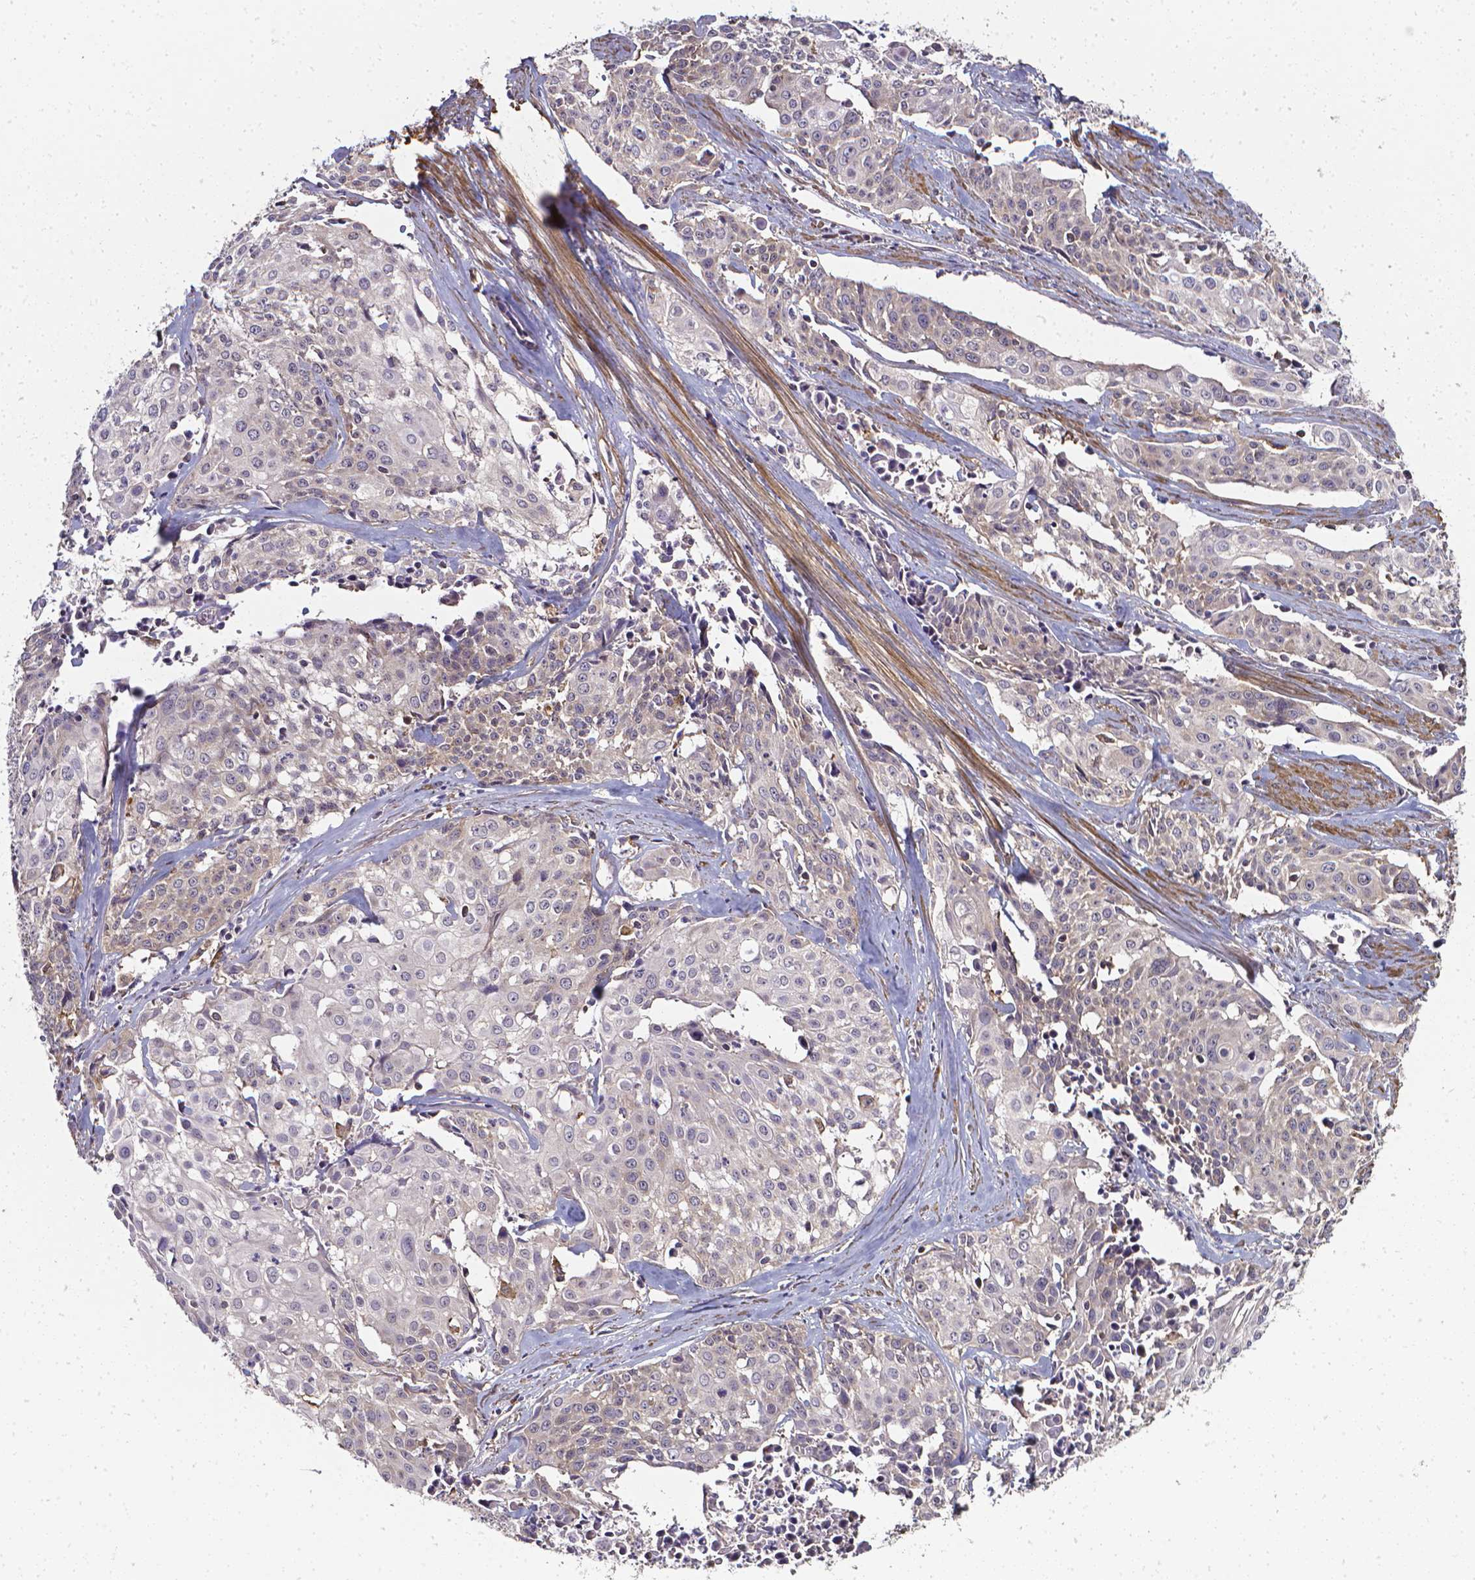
{"staining": {"intensity": "weak", "quantity": "<25%", "location": "cytoplasmic/membranous"}, "tissue": "cervical cancer", "cell_type": "Tumor cells", "image_type": "cancer", "snomed": [{"axis": "morphology", "description": "Squamous cell carcinoma, NOS"}, {"axis": "topography", "description": "Cervix"}], "caption": "Immunohistochemistry (IHC) photomicrograph of neoplastic tissue: human cervical squamous cell carcinoma stained with DAB displays no significant protein positivity in tumor cells.", "gene": "PRAG1", "patient": {"sex": "female", "age": 39}}